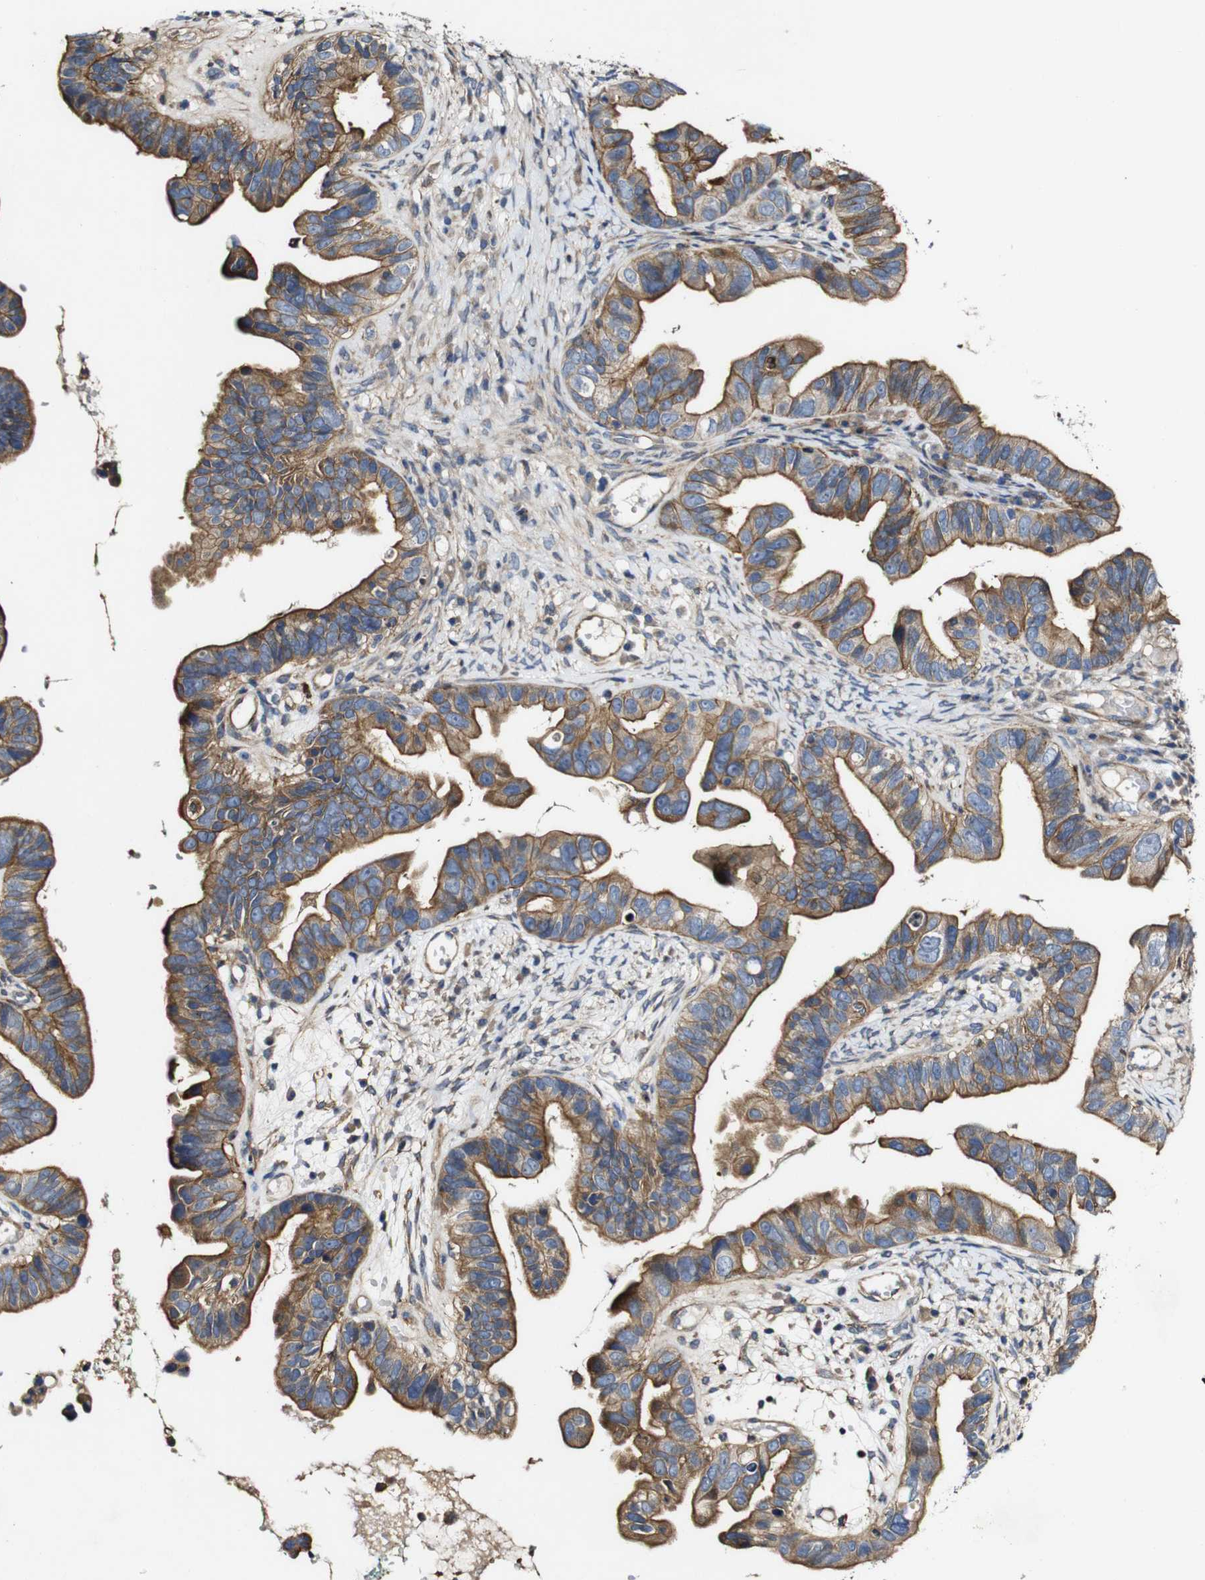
{"staining": {"intensity": "moderate", "quantity": ">75%", "location": "cytoplasmic/membranous"}, "tissue": "ovarian cancer", "cell_type": "Tumor cells", "image_type": "cancer", "snomed": [{"axis": "morphology", "description": "Cystadenocarcinoma, serous, NOS"}, {"axis": "topography", "description": "Ovary"}], "caption": "A high-resolution histopathology image shows immunohistochemistry (IHC) staining of ovarian cancer, which exhibits moderate cytoplasmic/membranous staining in about >75% of tumor cells. The protein of interest is stained brown, and the nuclei are stained in blue (DAB IHC with brightfield microscopy, high magnification).", "gene": "GSDME", "patient": {"sex": "female", "age": 56}}